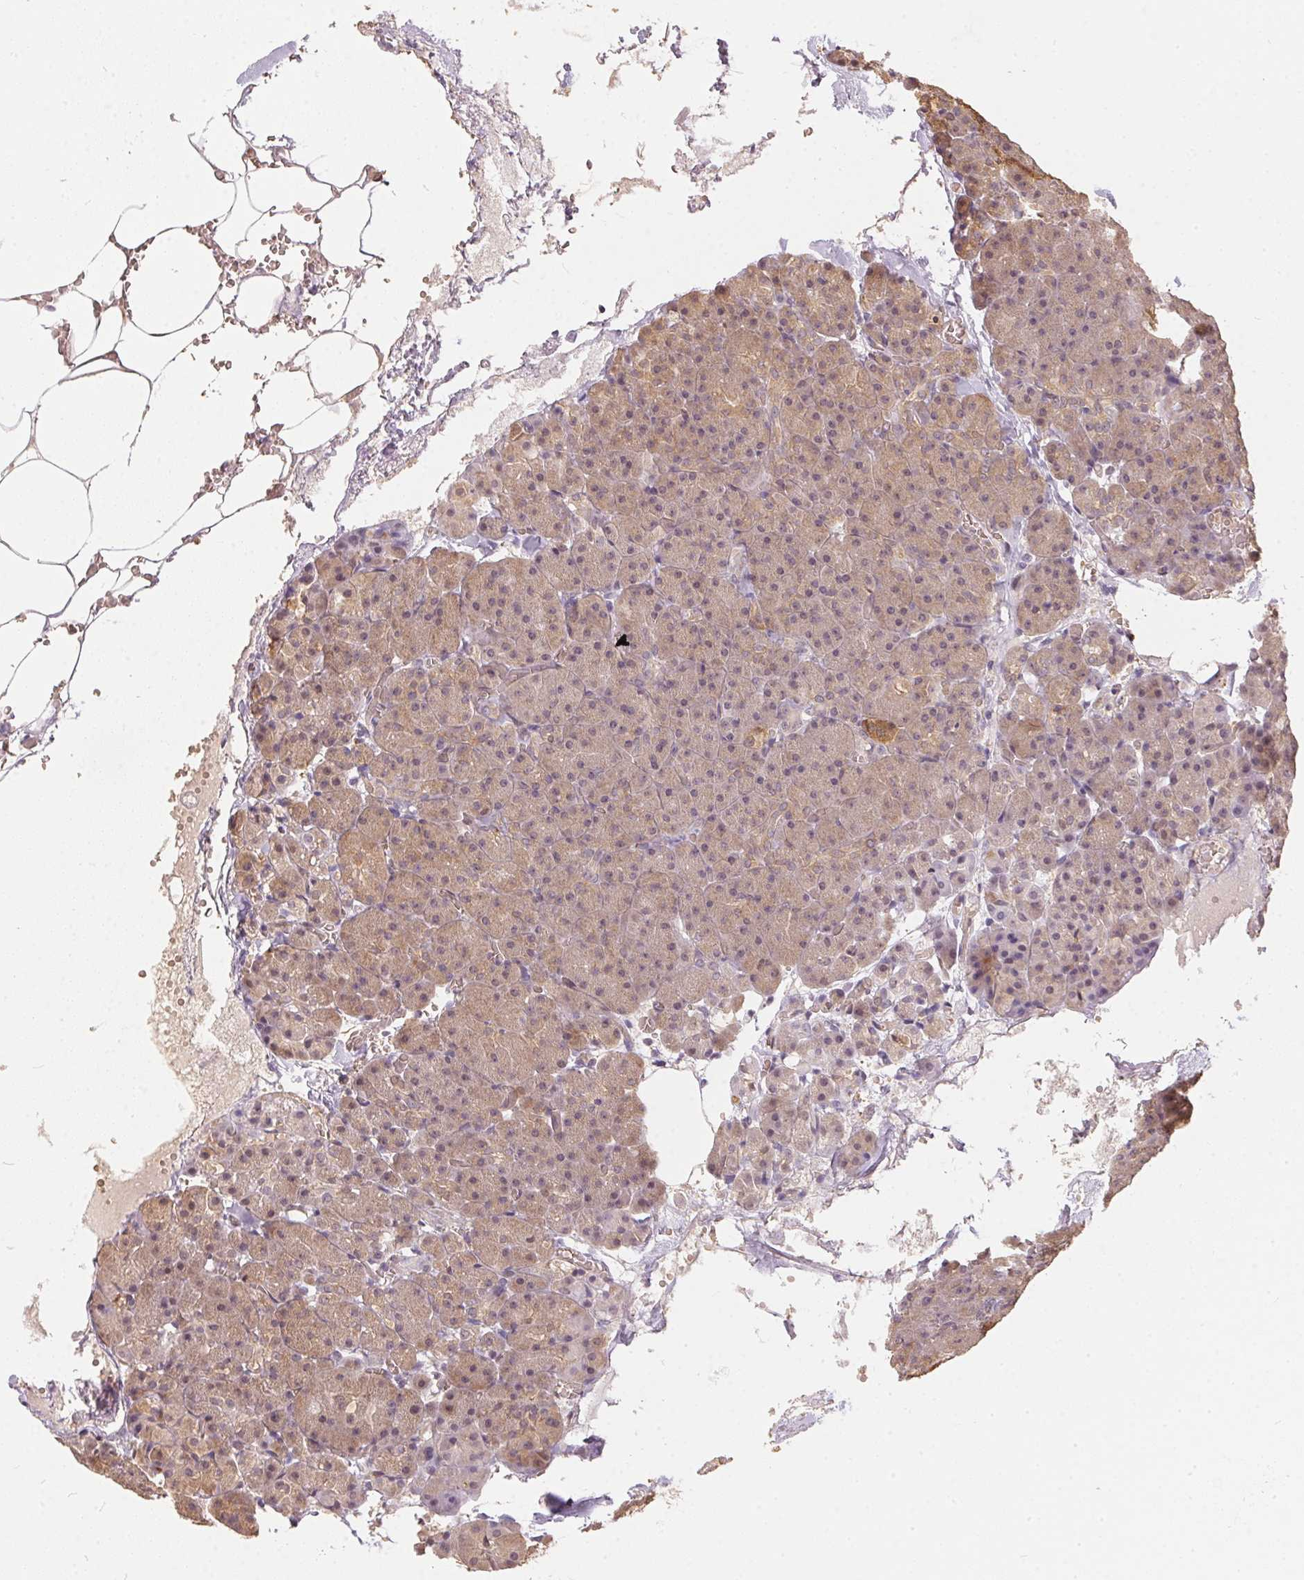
{"staining": {"intensity": "moderate", "quantity": ">75%", "location": "cytoplasmic/membranous"}, "tissue": "pancreas", "cell_type": "Exocrine glandular cells", "image_type": "normal", "snomed": [{"axis": "morphology", "description": "Normal tissue, NOS"}, {"axis": "topography", "description": "Pancreas"}], "caption": "High-magnification brightfield microscopy of benign pancreas stained with DAB (brown) and counterstained with hematoxylin (blue). exocrine glandular cells exhibit moderate cytoplasmic/membranous staining is seen in approximately>75% of cells.", "gene": "BLMH", "patient": {"sex": "female", "age": 74}}